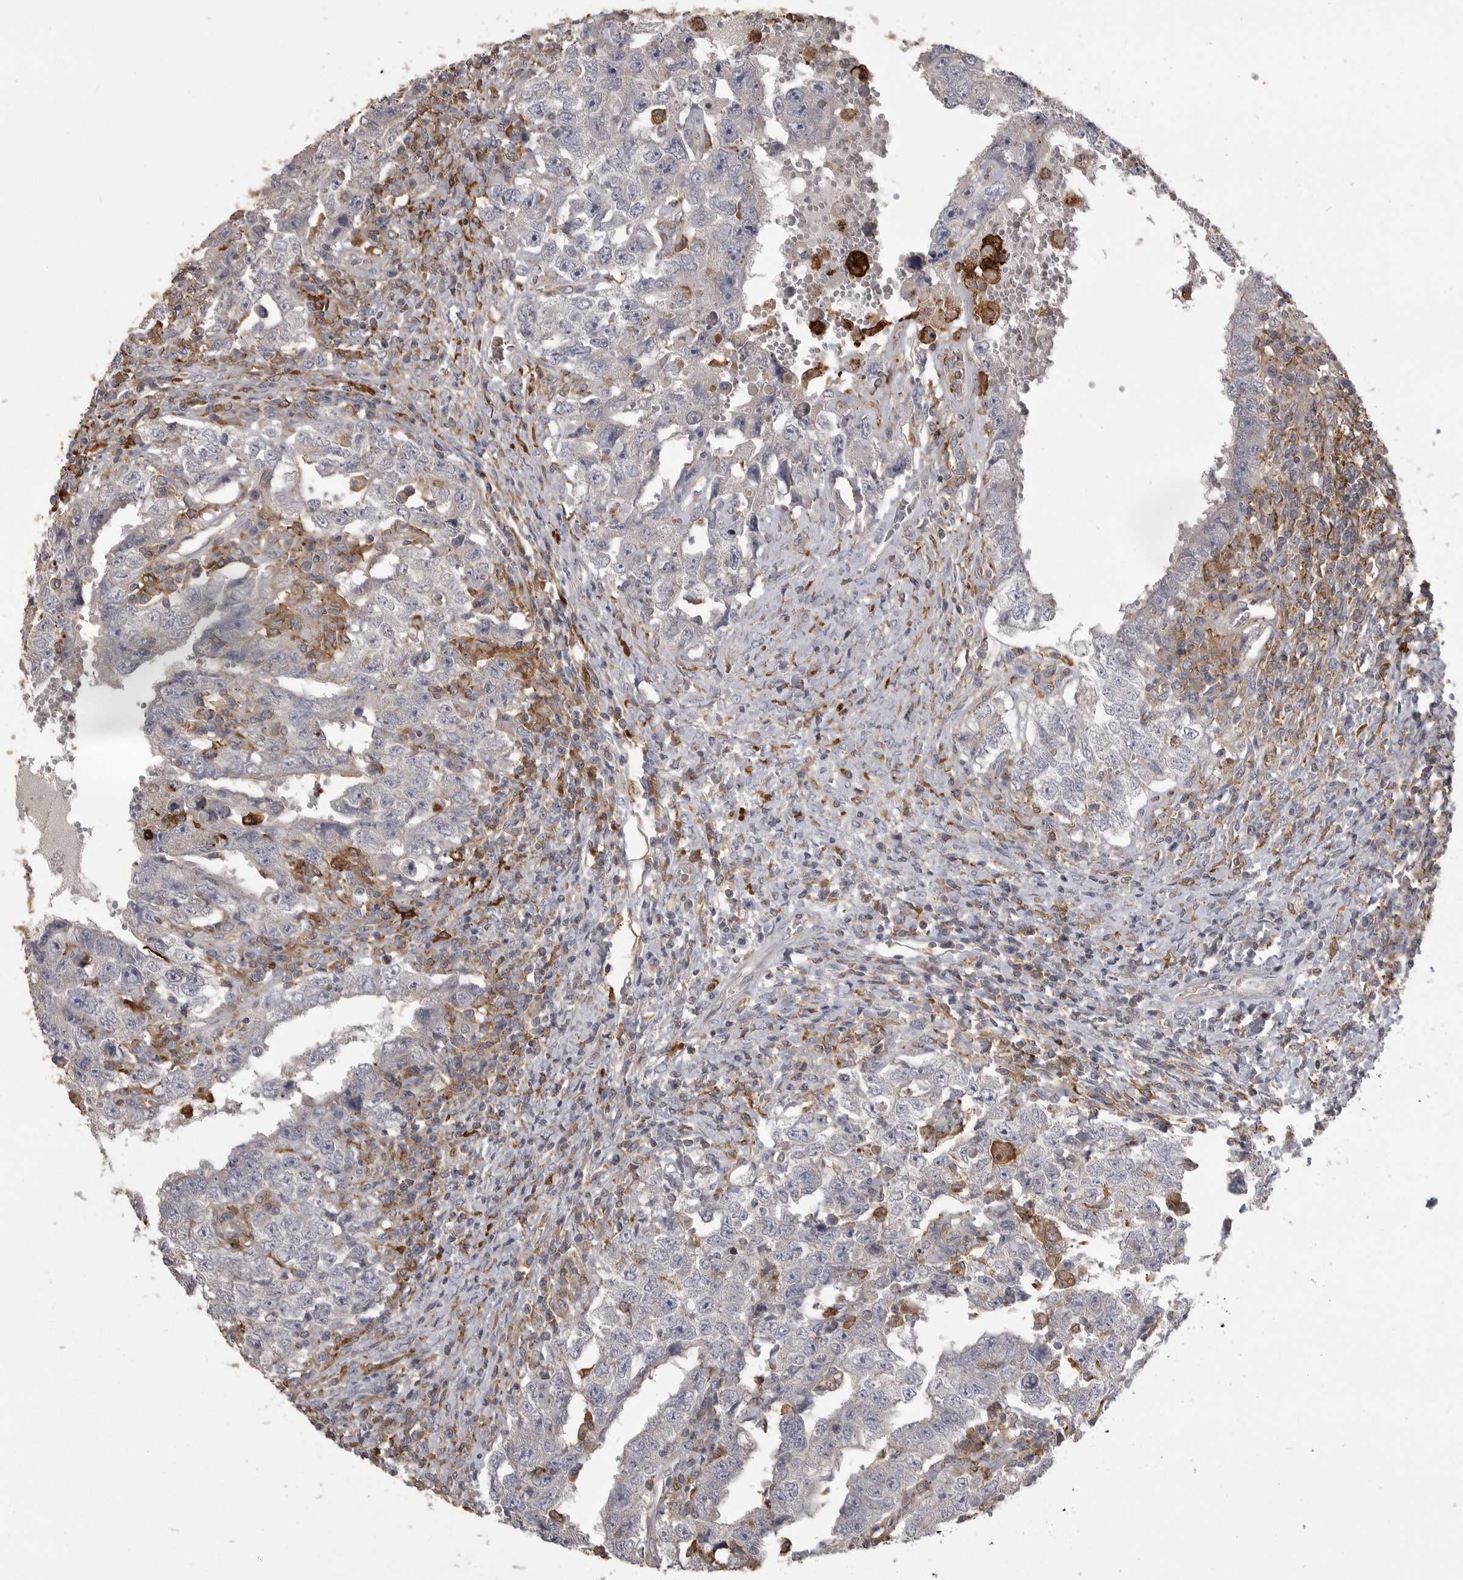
{"staining": {"intensity": "negative", "quantity": "none", "location": "none"}, "tissue": "testis cancer", "cell_type": "Tumor cells", "image_type": "cancer", "snomed": [{"axis": "morphology", "description": "Carcinoma, Embryonal, NOS"}, {"axis": "topography", "description": "Testis"}], "caption": "High magnification brightfield microscopy of testis cancer (embryonal carcinoma) stained with DAB (3,3'-diaminobenzidine) (brown) and counterstained with hematoxylin (blue): tumor cells show no significant positivity.", "gene": "CMTM6", "patient": {"sex": "male", "age": 26}}